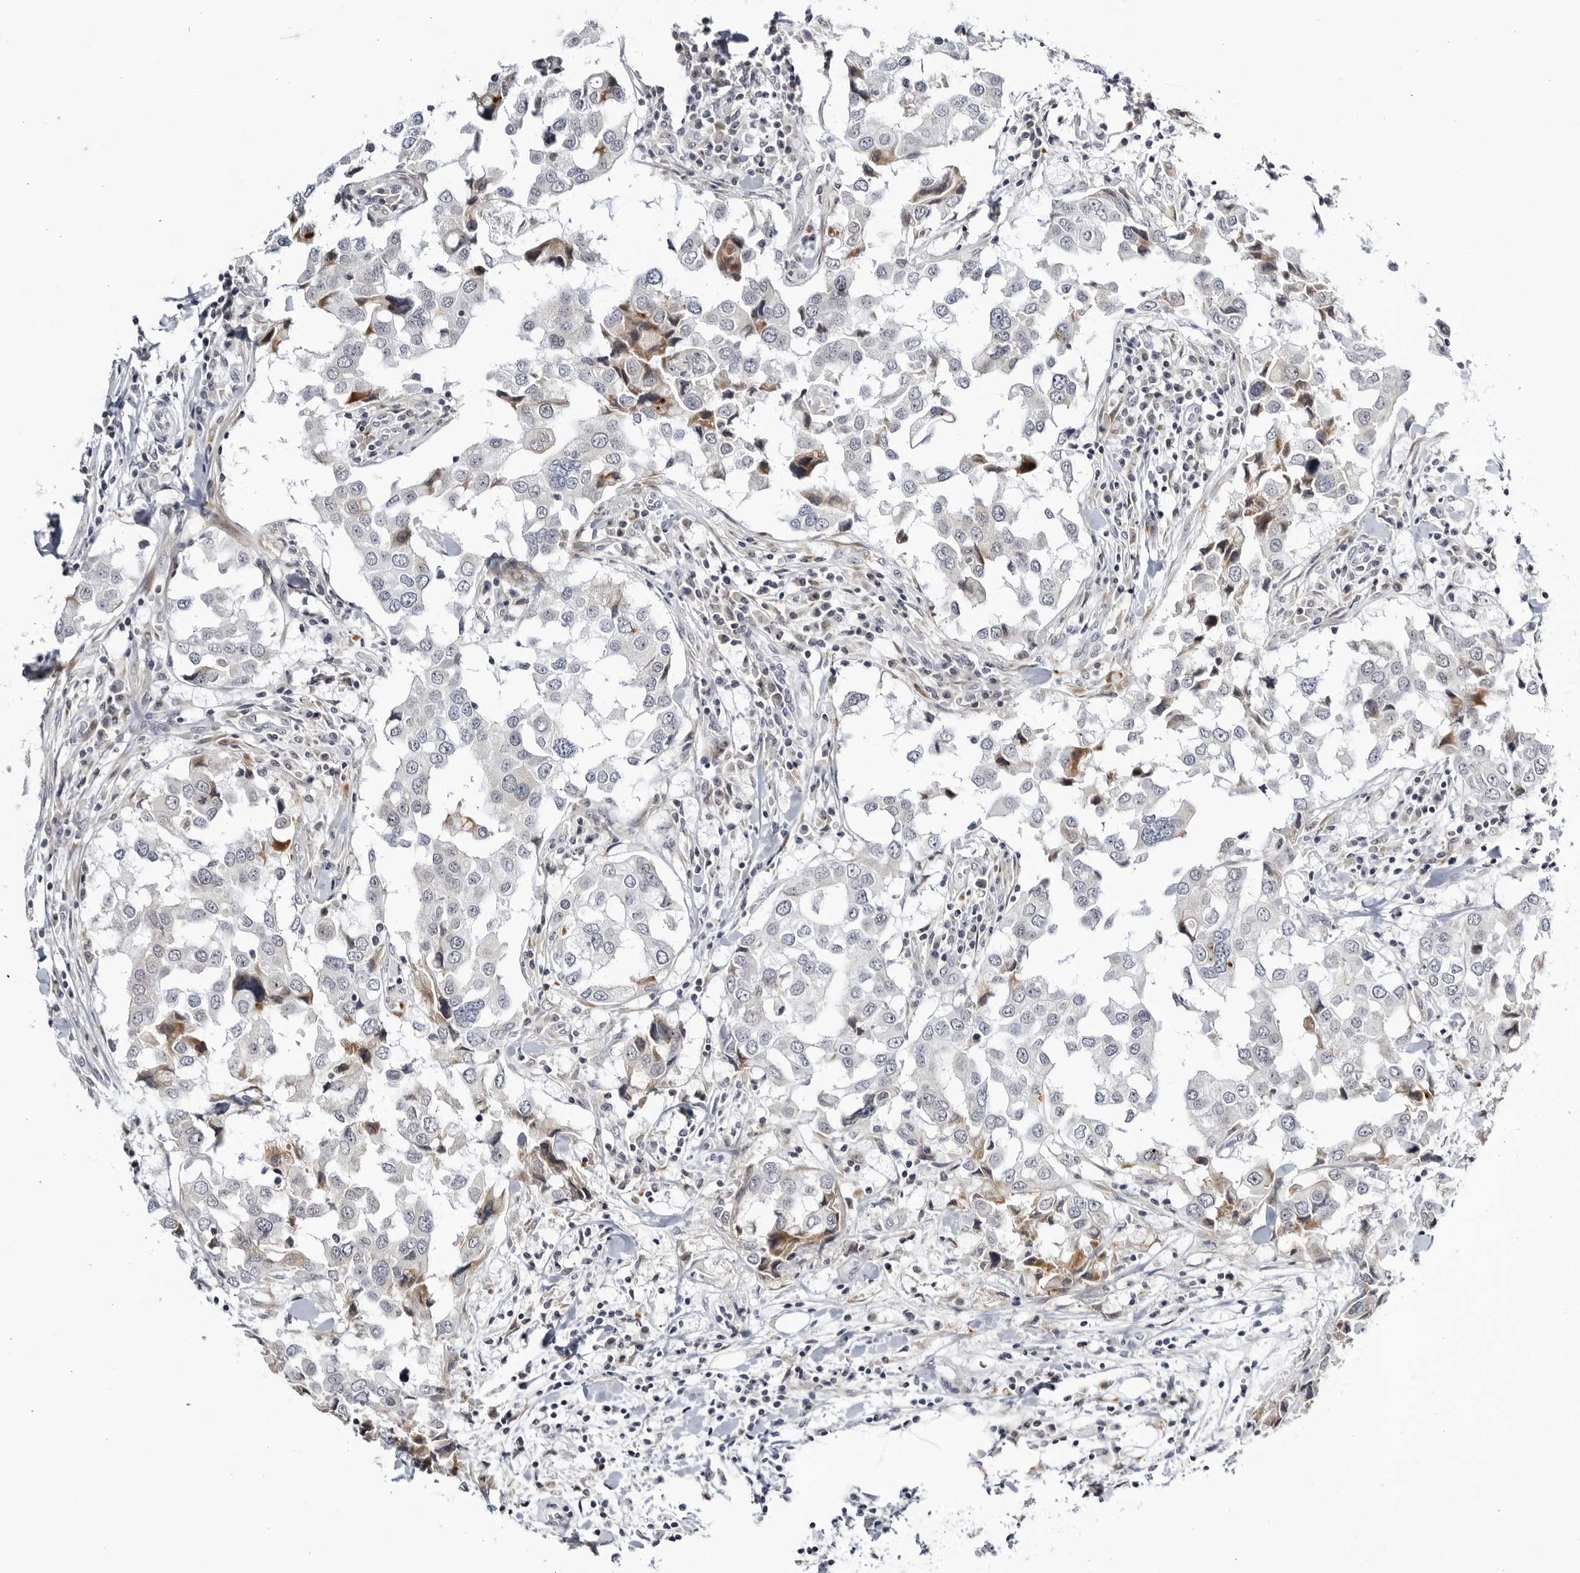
{"staining": {"intensity": "negative", "quantity": "none", "location": "none"}, "tissue": "breast cancer", "cell_type": "Tumor cells", "image_type": "cancer", "snomed": [{"axis": "morphology", "description": "Duct carcinoma"}, {"axis": "topography", "description": "Breast"}], "caption": "Breast invasive ductal carcinoma stained for a protein using immunohistochemistry shows no positivity tumor cells.", "gene": "CNBD1", "patient": {"sex": "female", "age": 27}}